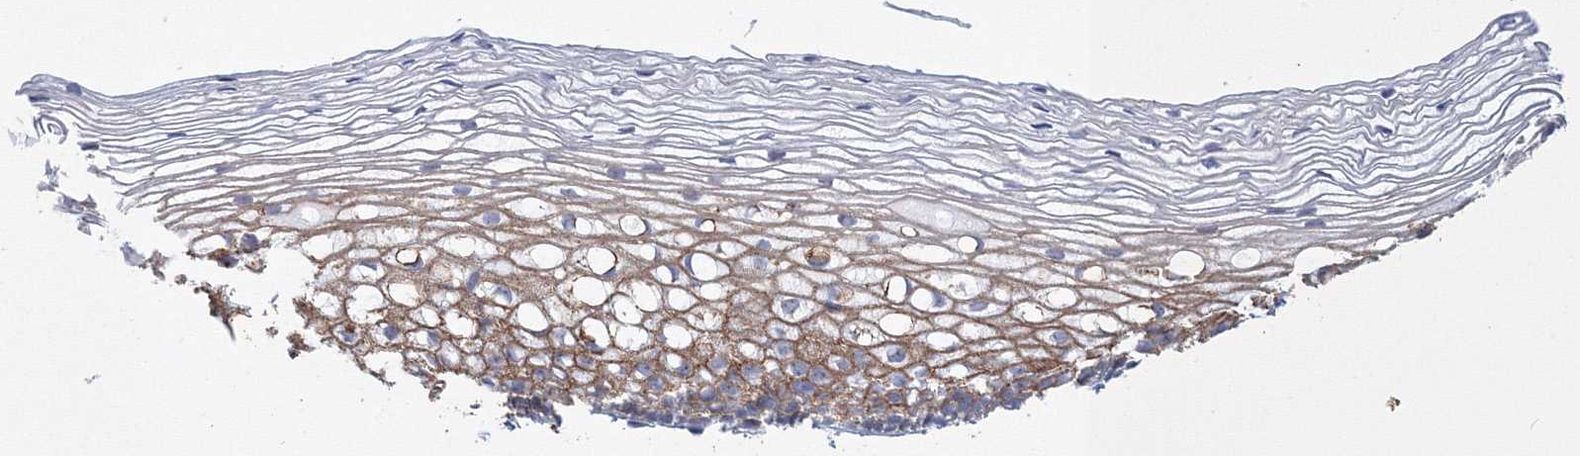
{"staining": {"intensity": "moderate", "quantity": "25%-75%", "location": "cytoplasmic/membranous"}, "tissue": "cervix", "cell_type": "Glandular cells", "image_type": "normal", "snomed": [{"axis": "morphology", "description": "Normal tissue, NOS"}, {"axis": "topography", "description": "Cervix"}], "caption": "Cervix stained with DAB (3,3'-diaminobenzidine) immunohistochemistry reveals medium levels of moderate cytoplasmic/membranous expression in approximately 25%-75% of glandular cells. The protein is stained brown, and the nuclei are stained in blue (DAB IHC with brightfield microscopy, high magnification).", "gene": "VSIG1", "patient": {"sex": "female", "age": 27}}